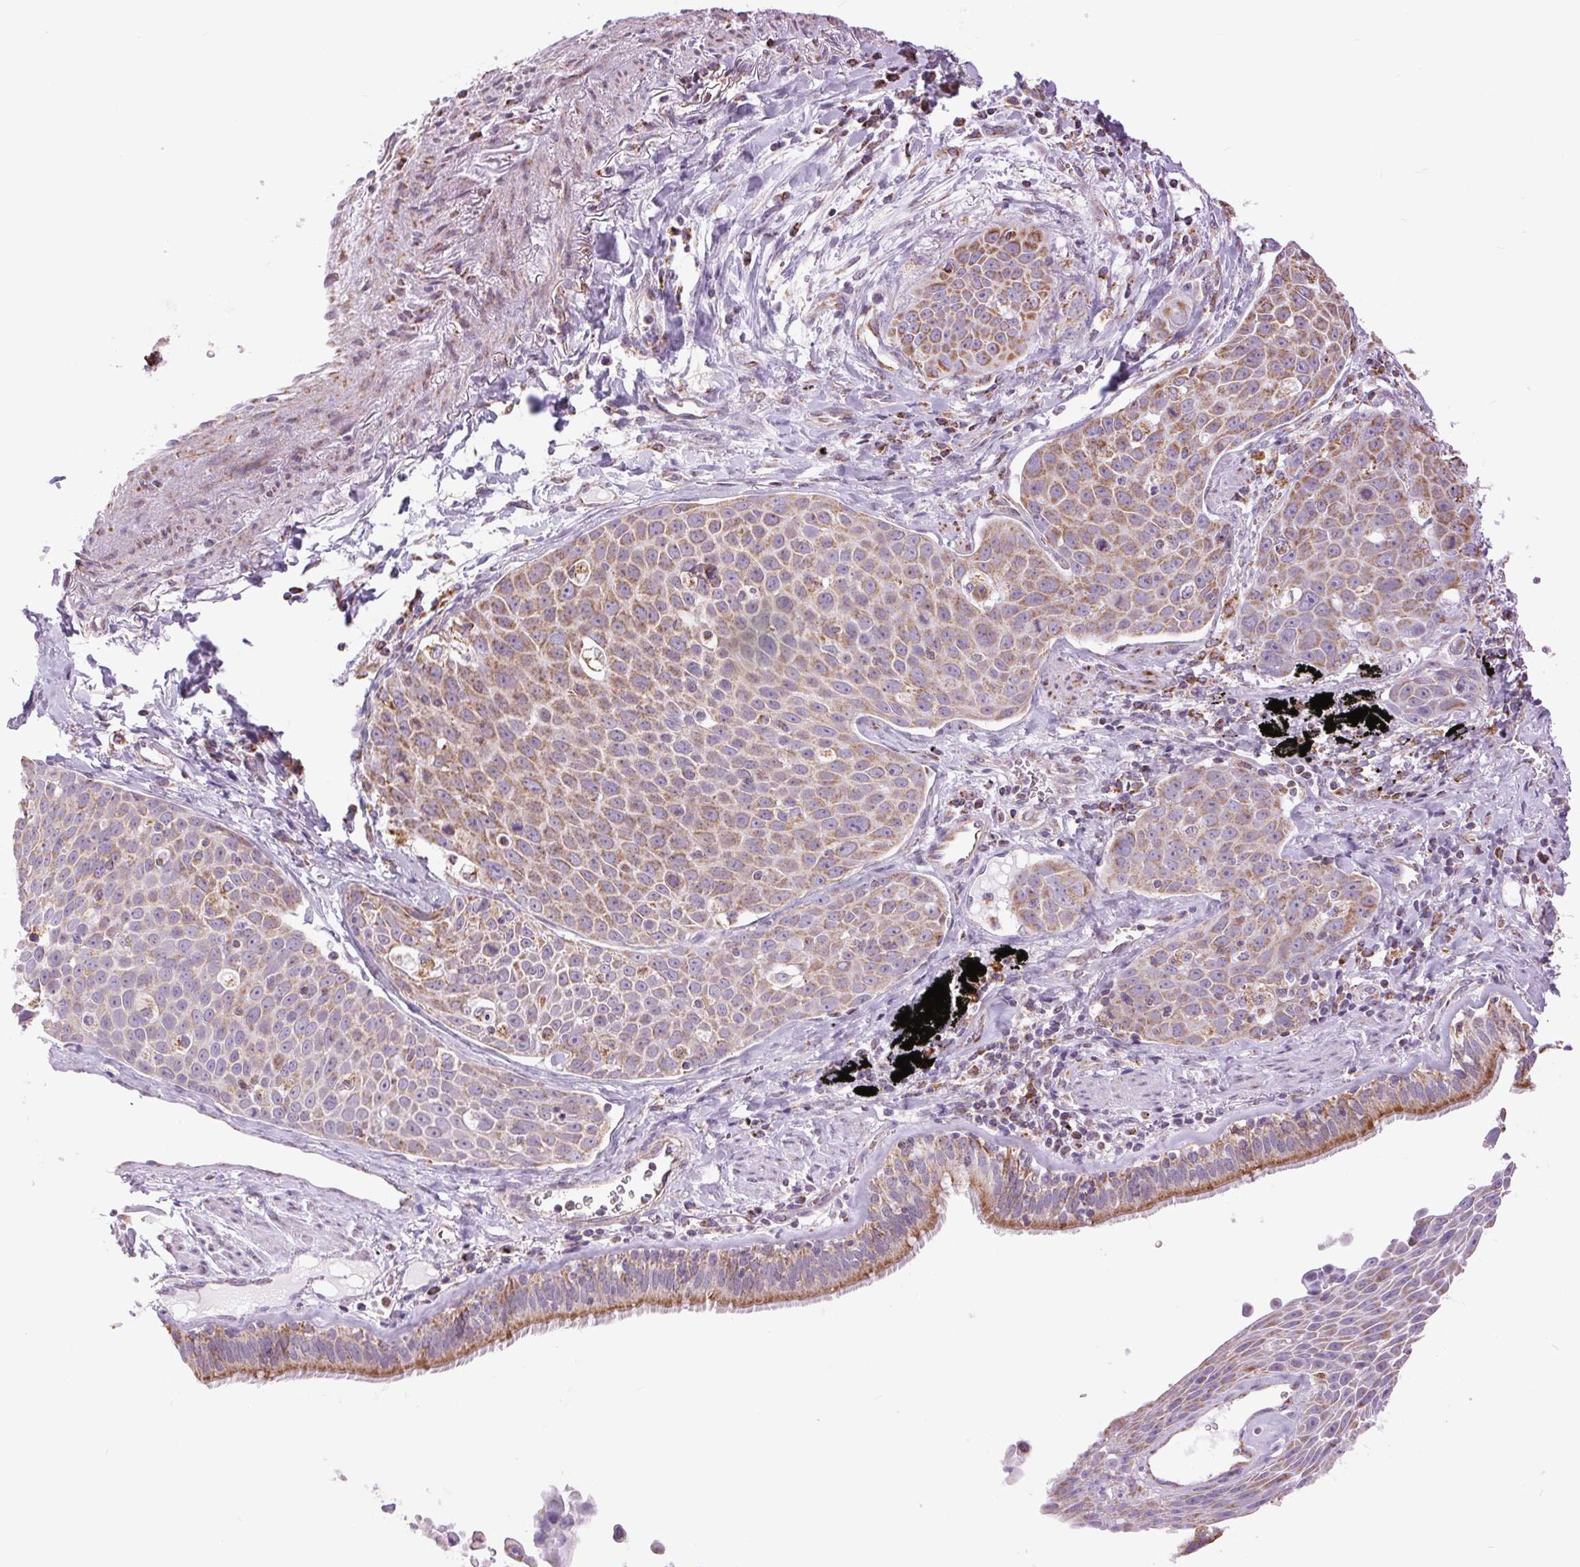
{"staining": {"intensity": "moderate", "quantity": ">75%", "location": "cytoplasmic/membranous"}, "tissue": "lung cancer", "cell_type": "Tumor cells", "image_type": "cancer", "snomed": [{"axis": "morphology", "description": "Squamous cell carcinoma, NOS"}, {"axis": "morphology", "description": "Squamous cell carcinoma, metastatic, NOS"}, {"axis": "topography", "description": "Lymph node"}, {"axis": "topography", "description": "Lung"}], "caption": "Immunohistochemical staining of human squamous cell carcinoma (lung) shows medium levels of moderate cytoplasmic/membranous protein staining in approximately >75% of tumor cells.", "gene": "ATP5PB", "patient": {"sex": "female", "age": 62}}